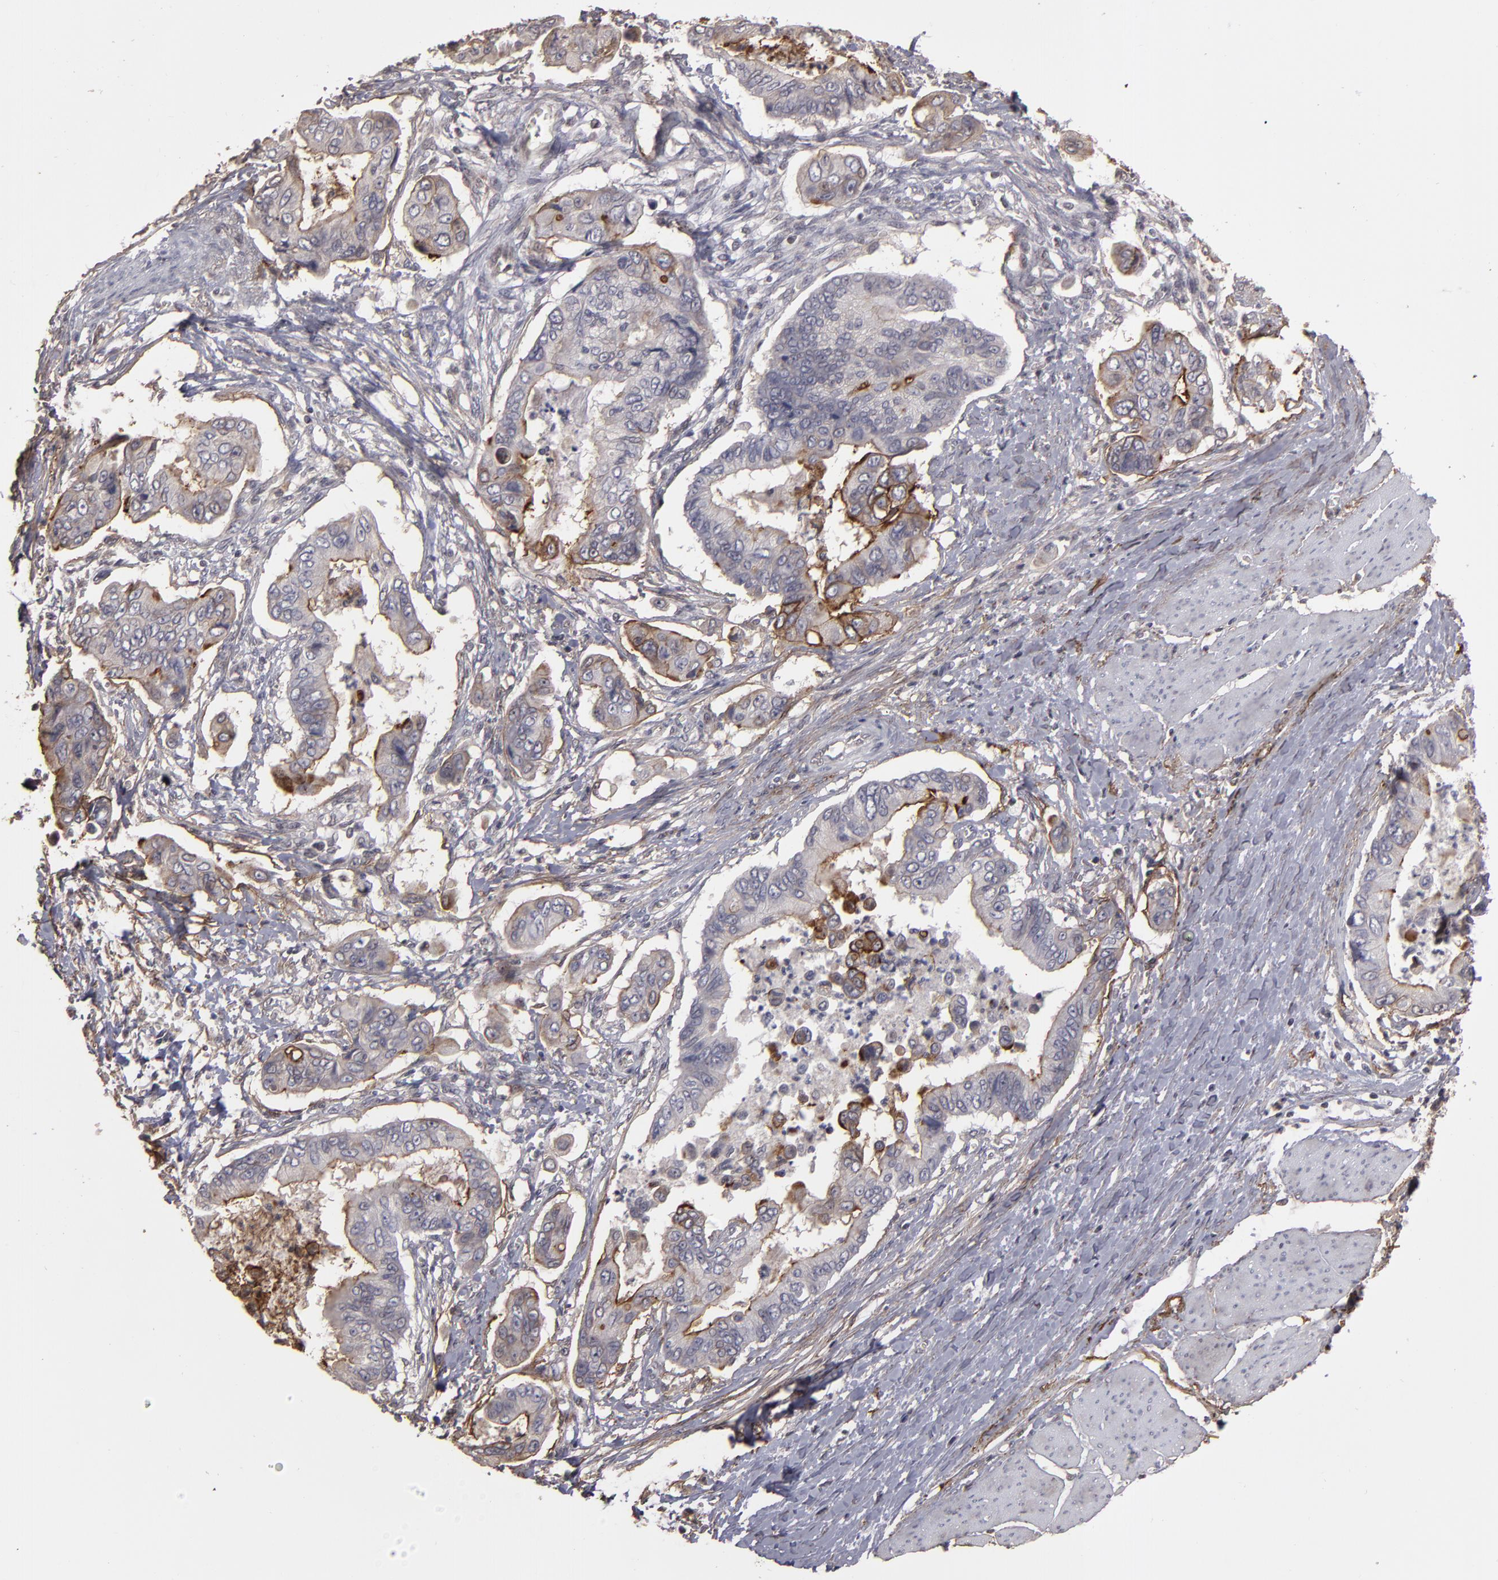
{"staining": {"intensity": "weak", "quantity": "25%-75%", "location": "cytoplasmic/membranous"}, "tissue": "stomach cancer", "cell_type": "Tumor cells", "image_type": "cancer", "snomed": [{"axis": "morphology", "description": "Adenocarcinoma, NOS"}, {"axis": "topography", "description": "Stomach, upper"}], "caption": "A brown stain highlights weak cytoplasmic/membranous staining of a protein in stomach cancer (adenocarcinoma) tumor cells.", "gene": "CD55", "patient": {"sex": "male", "age": 80}}